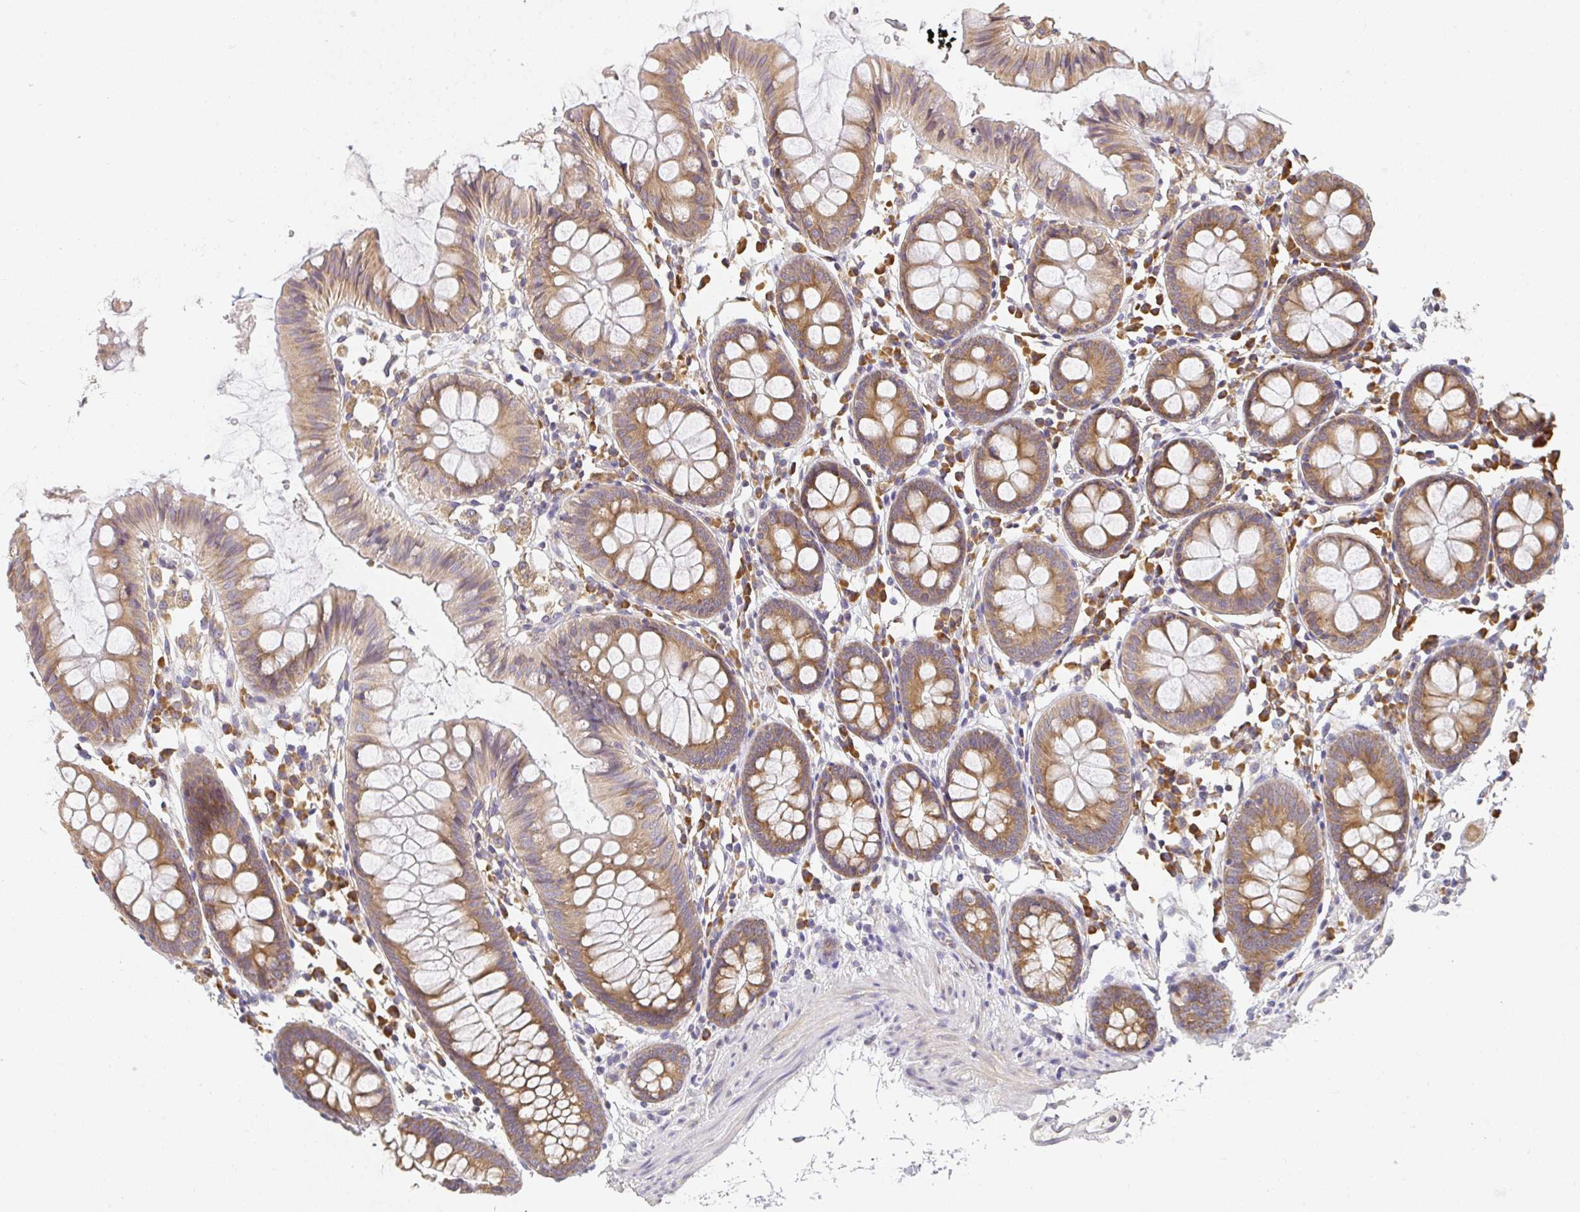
{"staining": {"intensity": "weak", "quantity": ">75%", "location": "cytoplasmic/membranous"}, "tissue": "colon", "cell_type": "Endothelial cells", "image_type": "normal", "snomed": [{"axis": "morphology", "description": "Normal tissue, NOS"}, {"axis": "topography", "description": "Colon"}], "caption": "Immunohistochemical staining of unremarkable human colon reveals >75% levels of weak cytoplasmic/membranous protein expression in about >75% of endothelial cells.", "gene": "SLC35B3", "patient": {"sex": "female", "age": 84}}